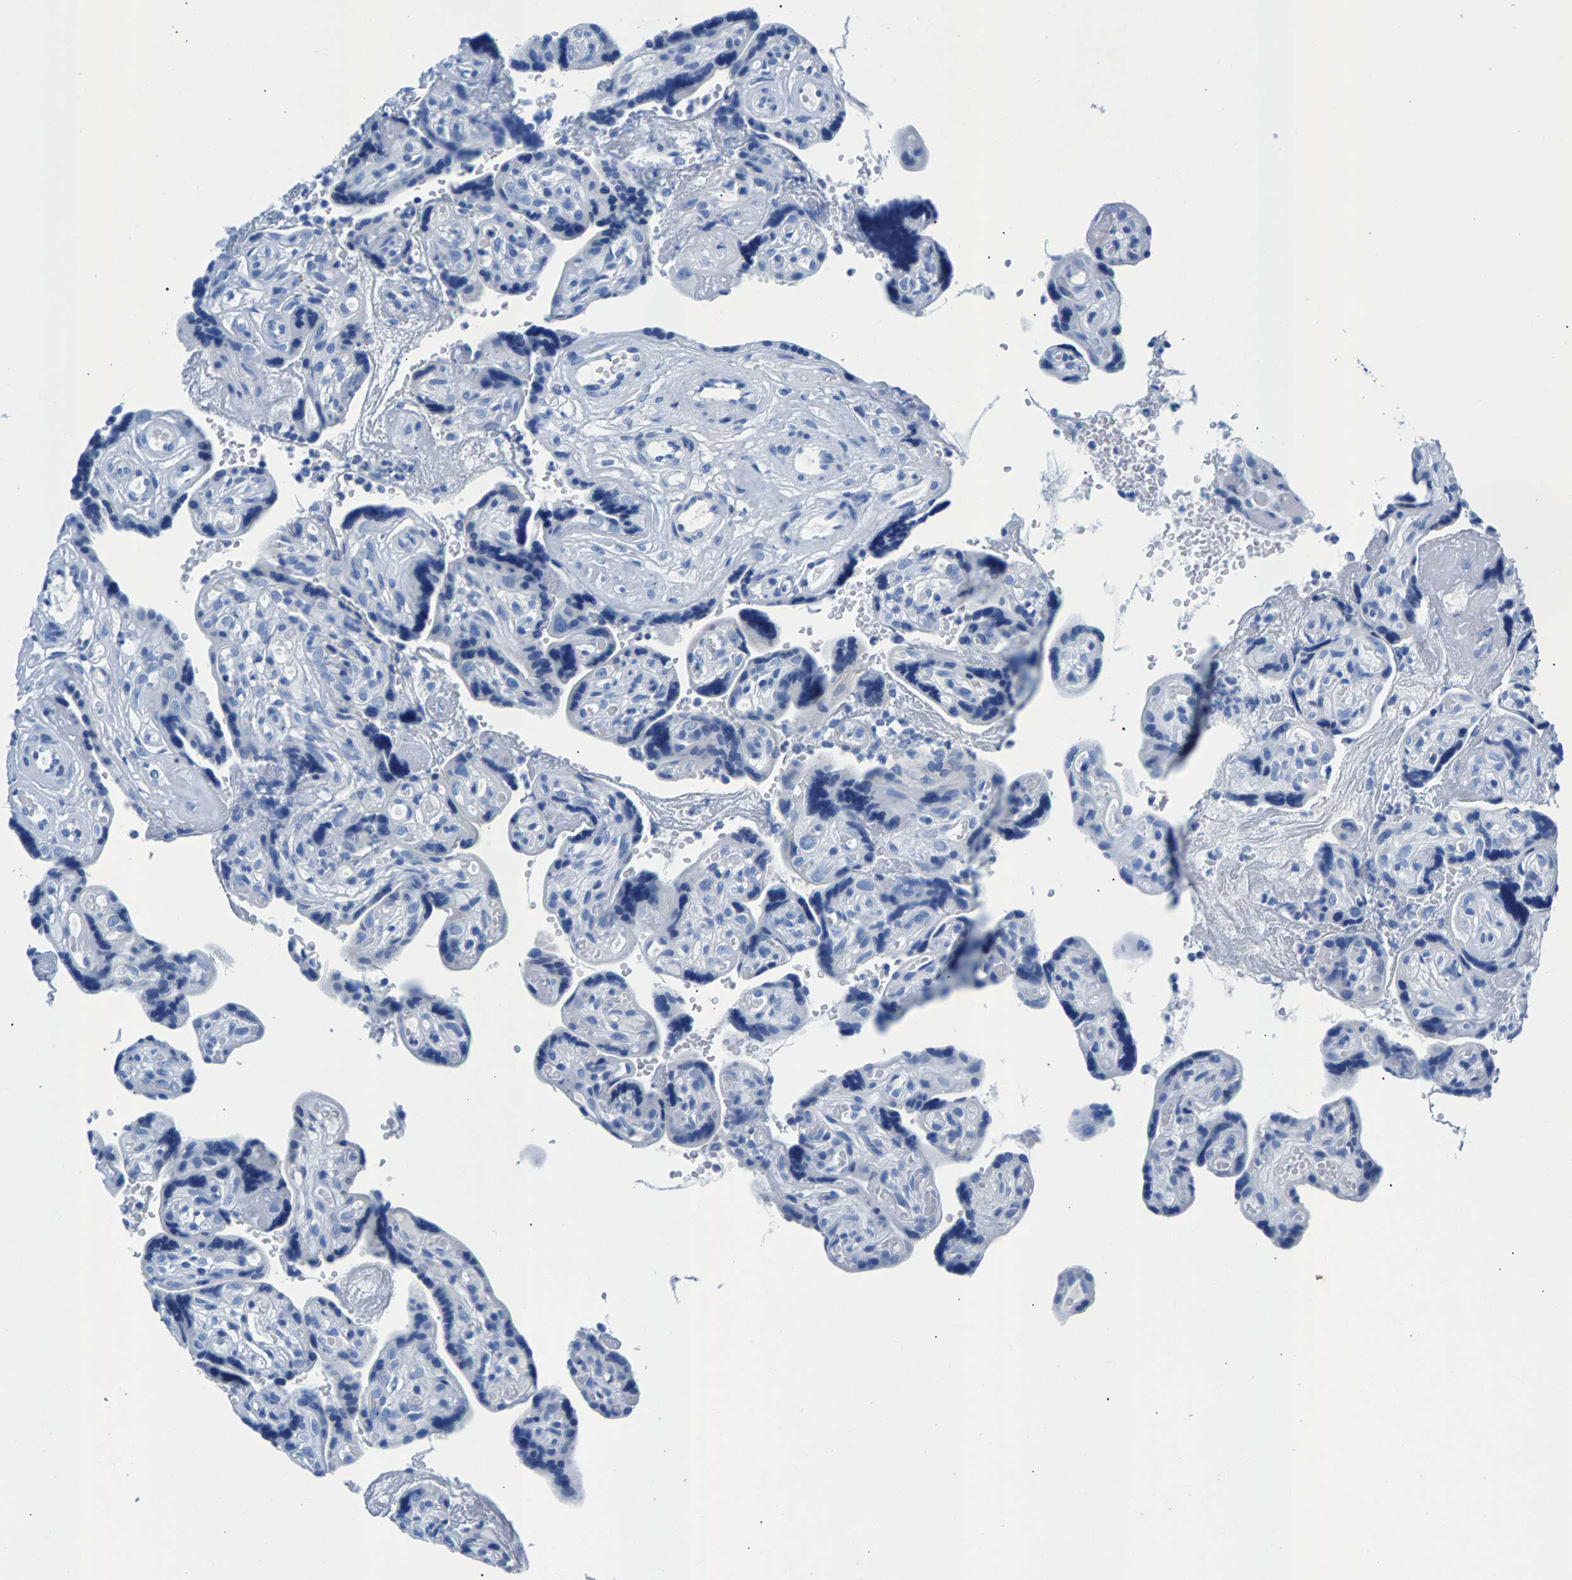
{"staining": {"intensity": "negative", "quantity": "none", "location": "none"}, "tissue": "placenta", "cell_type": "Decidual cells", "image_type": "normal", "snomed": [{"axis": "morphology", "description": "Normal tissue, NOS"}, {"axis": "topography", "description": "Placenta"}], "caption": "Protein analysis of normal placenta shows no significant positivity in decidual cells. The staining is performed using DAB (3,3'-diaminobenzidine) brown chromogen with nuclei counter-stained in using hematoxylin.", "gene": "CPS1", "patient": {"sex": "female", "age": 30}}